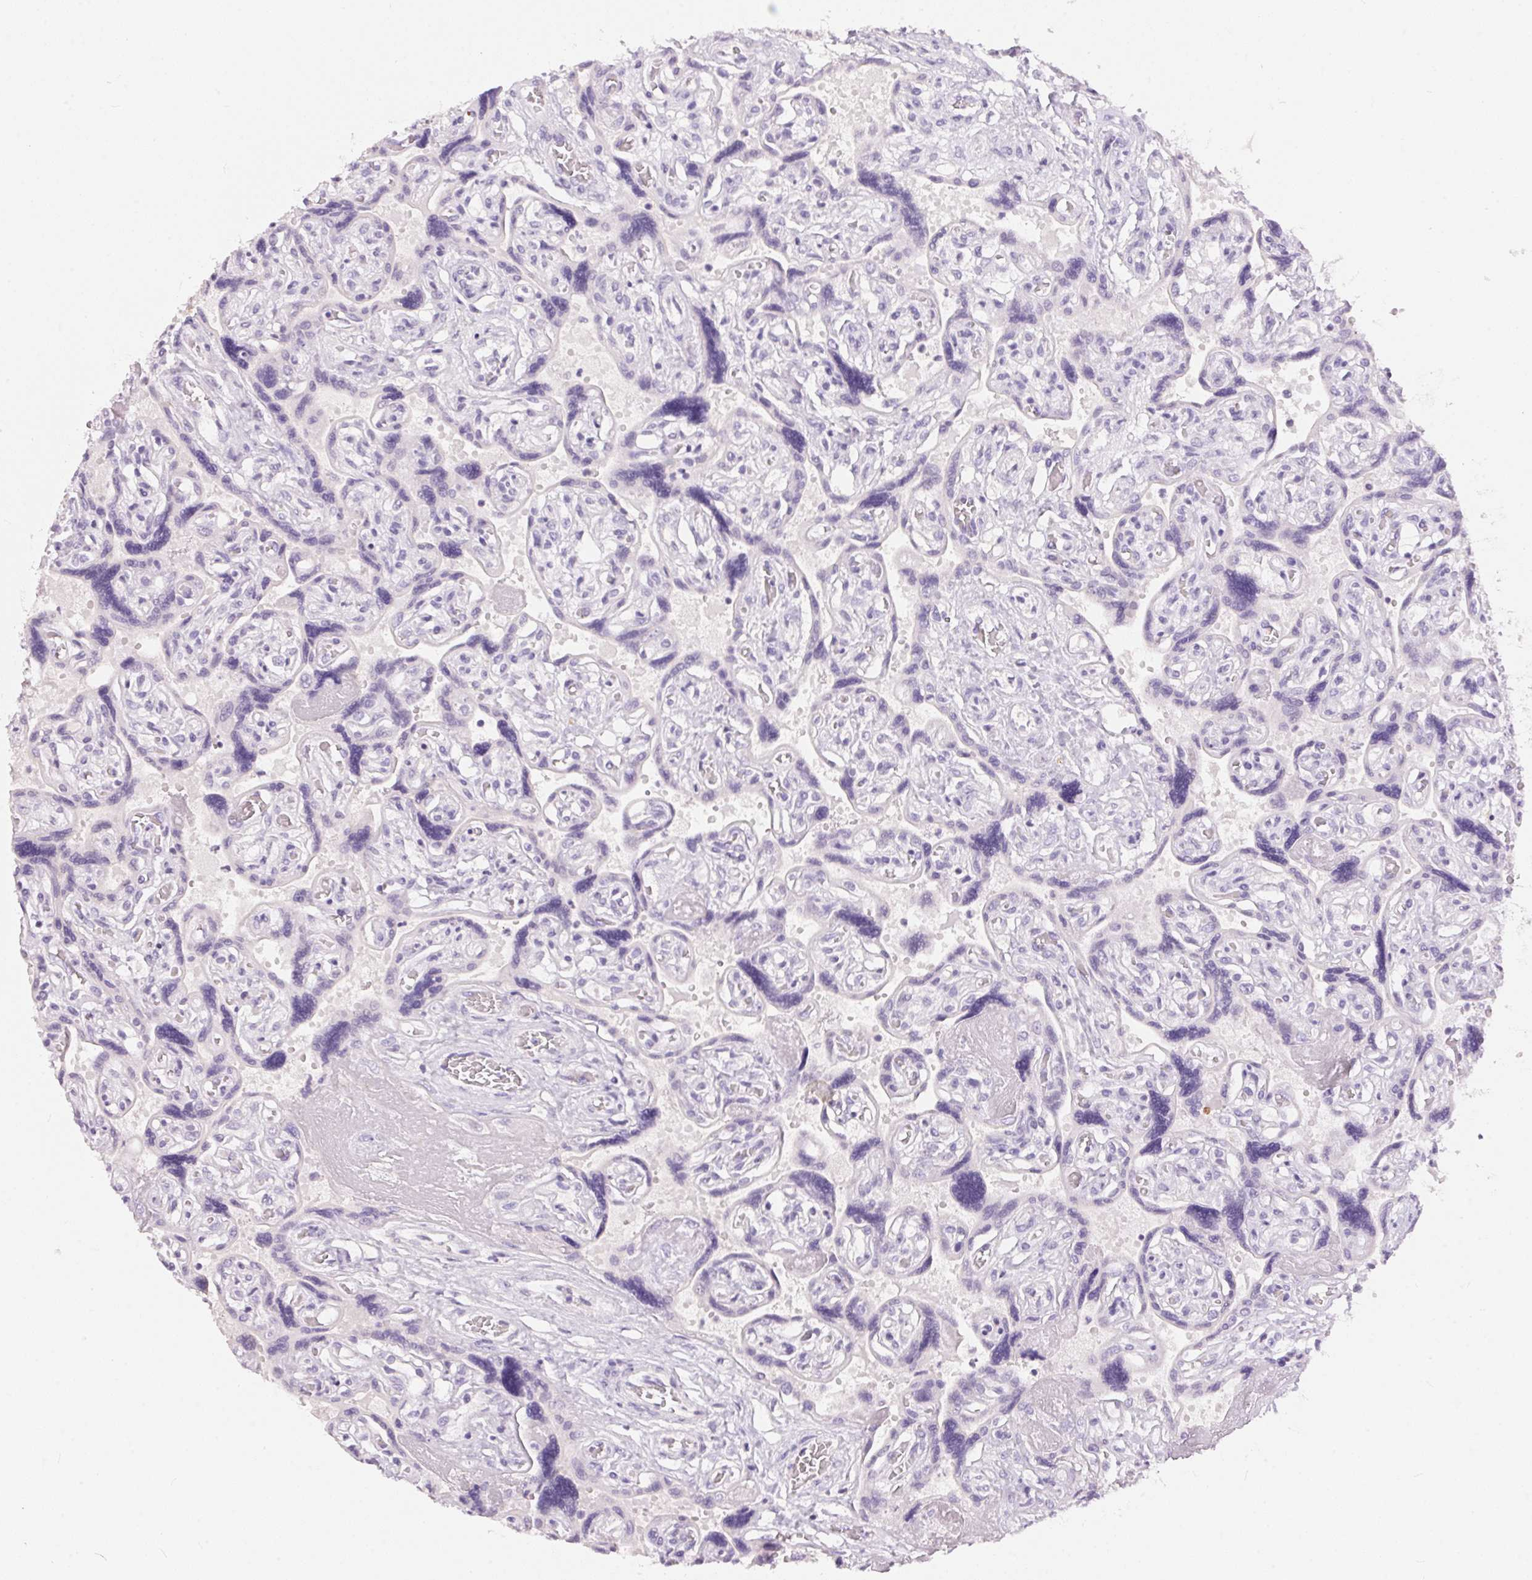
{"staining": {"intensity": "negative", "quantity": "none", "location": "none"}, "tissue": "placenta", "cell_type": "Decidual cells", "image_type": "normal", "snomed": [{"axis": "morphology", "description": "Normal tissue, NOS"}, {"axis": "topography", "description": "Placenta"}], "caption": "Placenta stained for a protein using immunohistochemistry (IHC) exhibits no positivity decidual cells.", "gene": "PNLIPRP3", "patient": {"sex": "female", "age": 32}}